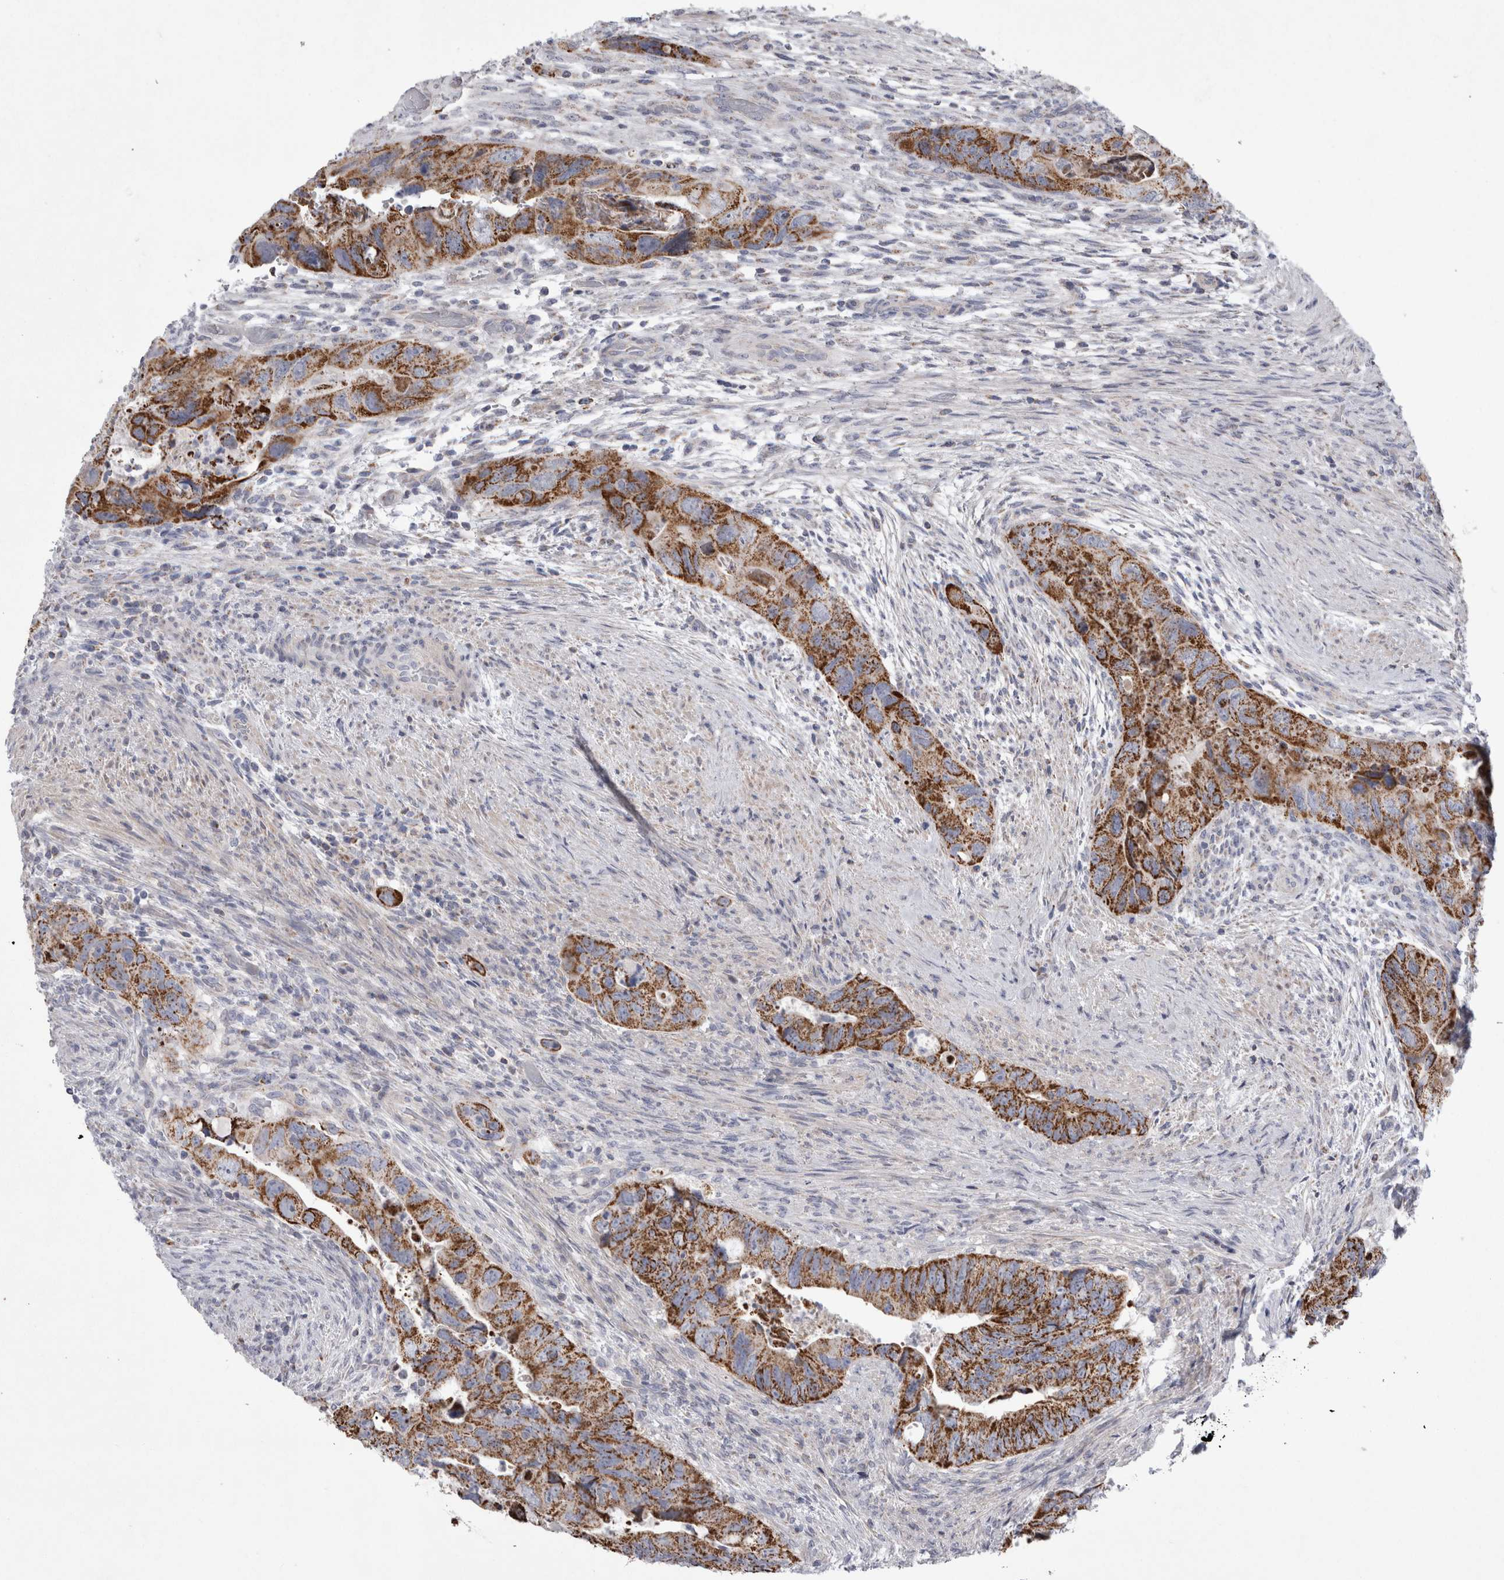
{"staining": {"intensity": "strong", "quantity": ">75%", "location": "cytoplasmic/membranous"}, "tissue": "colorectal cancer", "cell_type": "Tumor cells", "image_type": "cancer", "snomed": [{"axis": "morphology", "description": "Adenocarcinoma, NOS"}, {"axis": "topography", "description": "Rectum"}], "caption": "There is high levels of strong cytoplasmic/membranous expression in tumor cells of colorectal adenocarcinoma, as demonstrated by immunohistochemical staining (brown color).", "gene": "HDHD3", "patient": {"sex": "male", "age": 63}}